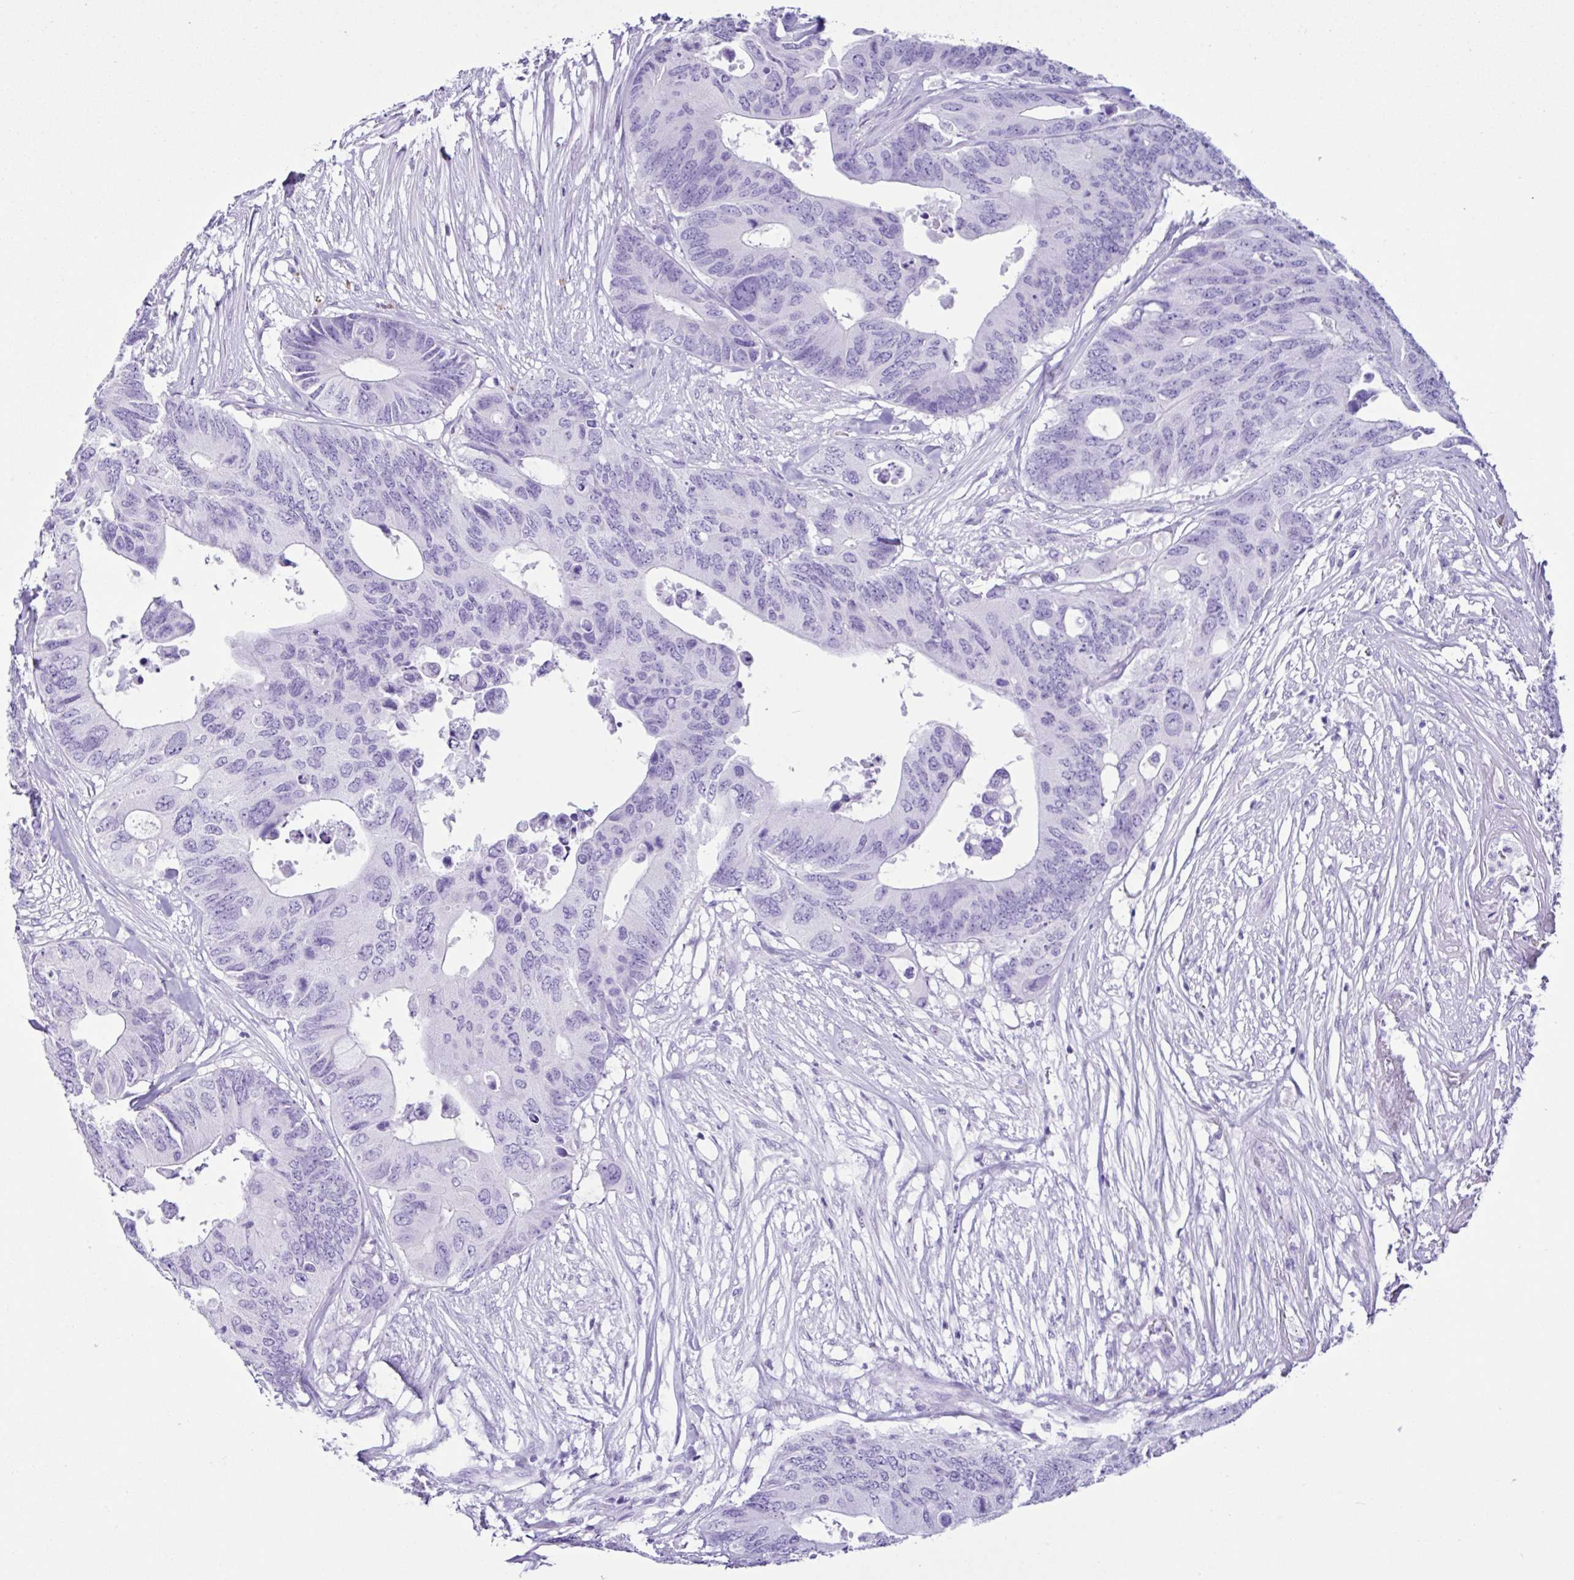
{"staining": {"intensity": "negative", "quantity": "none", "location": "none"}, "tissue": "colorectal cancer", "cell_type": "Tumor cells", "image_type": "cancer", "snomed": [{"axis": "morphology", "description": "Adenocarcinoma, NOS"}, {"axis": "topography", "description": "Colon"}], "caption": "Immunohistochemistry (IHC) histopathology image of adenocarcinoma (colorectal) stained for a protein (brown), which shows no expression in tumor cells. (DAB (3,3'-diaminobenzidine) immunohistochemistry (IHC), high magnification).", "gene": "PIGF", "patient": {"sex": "male", "age": 71}}